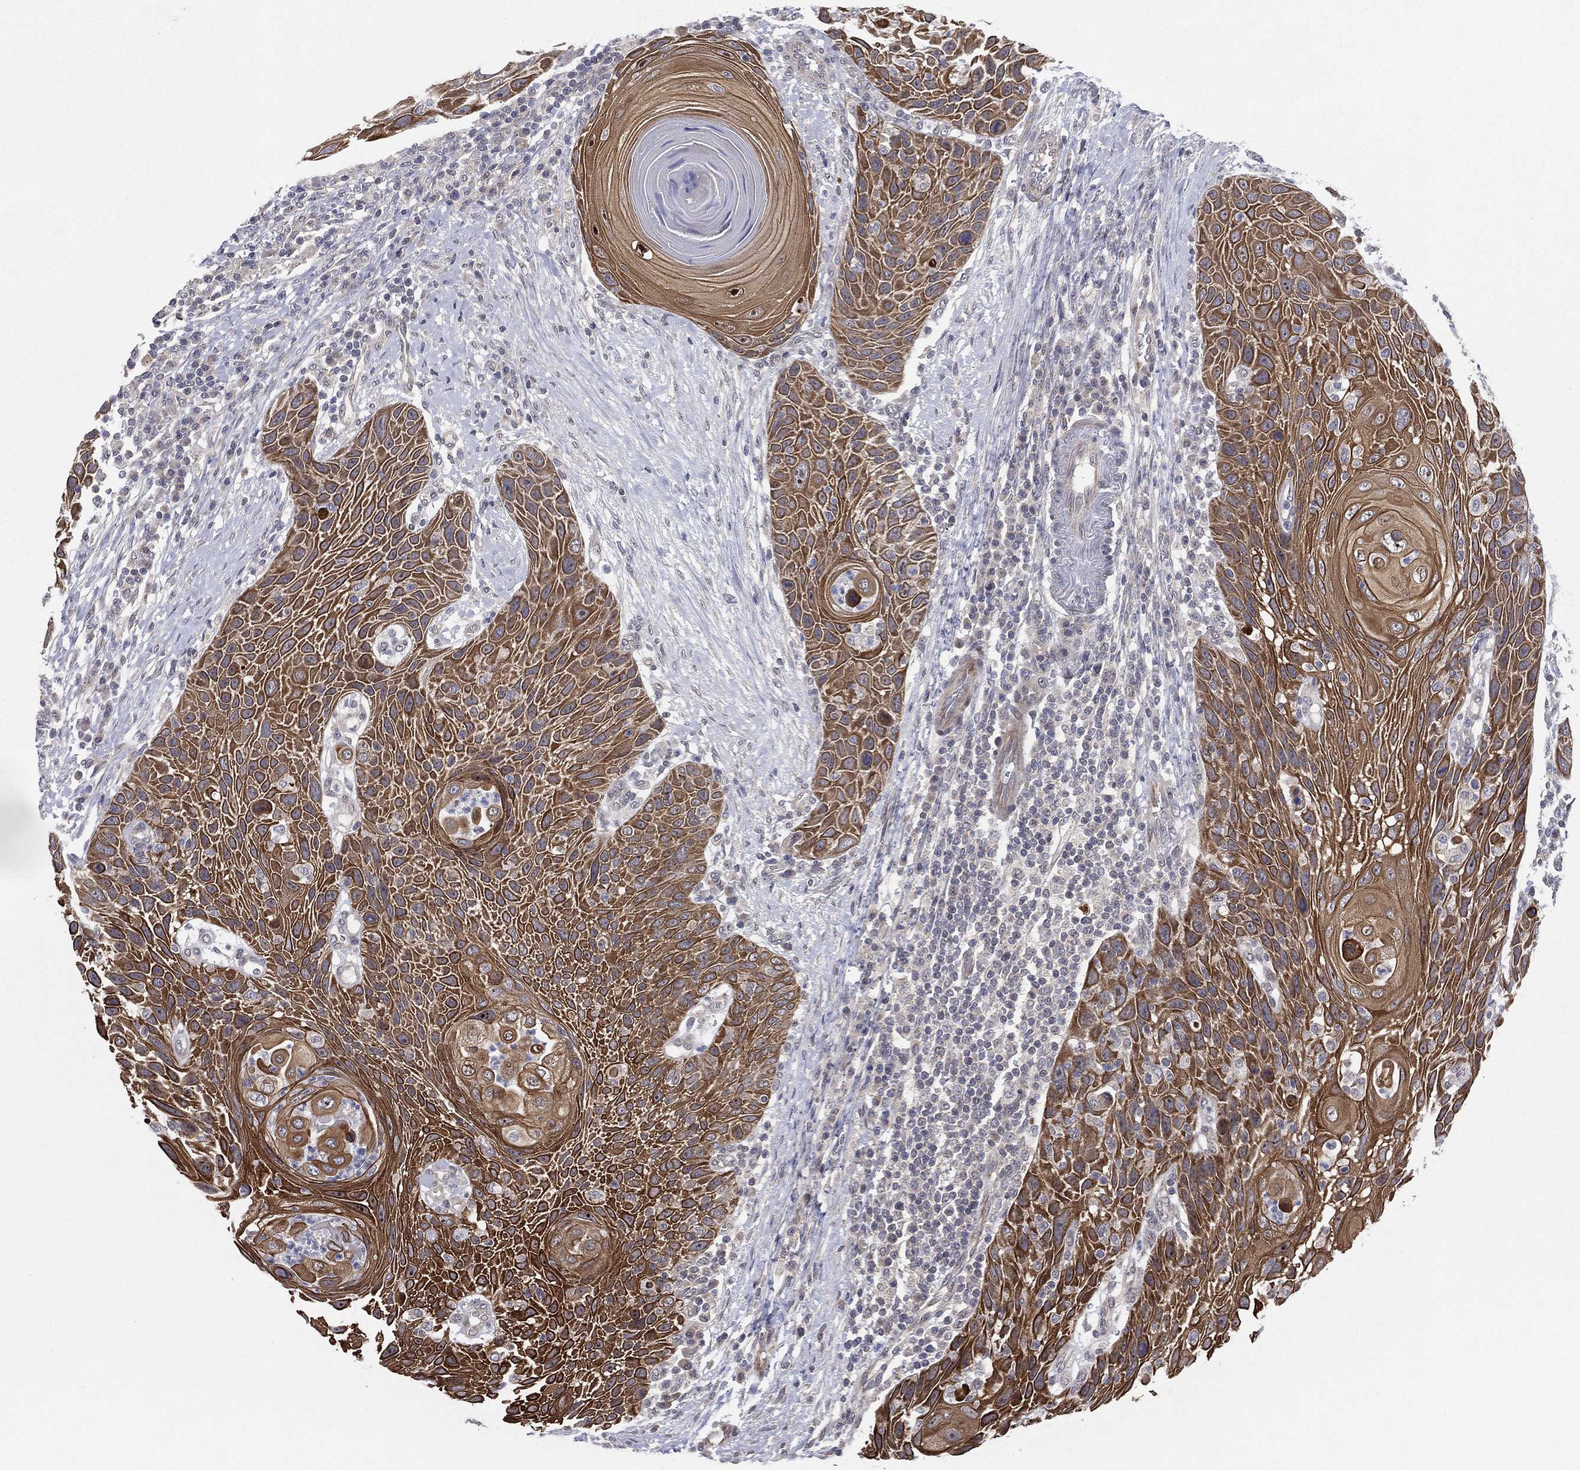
{"staining": {"intensity": "strong", "quantity": ">75%", "location": "cytoplasmic/membranous"}, "tissue": "head and neck cancer", "cell_type": "Tumor cells", "image_type": "cancer", "snomed": [{"axis": "morphology", "description": "Squamous cell carcinoma, NOS"}, {"axis": "topography", "description": "Head-Neck"}], "caption": "This photomicrograph displays head and neck squamous cell carcinoma stained with IHC to label a protein in brown. The cytoplasmic/membranous of tumor cells show strong positivity for the protein. Nuclei are counter-stained blue.", "gene": "KAT14", "patient": {"sex": "male", "age": 69}}